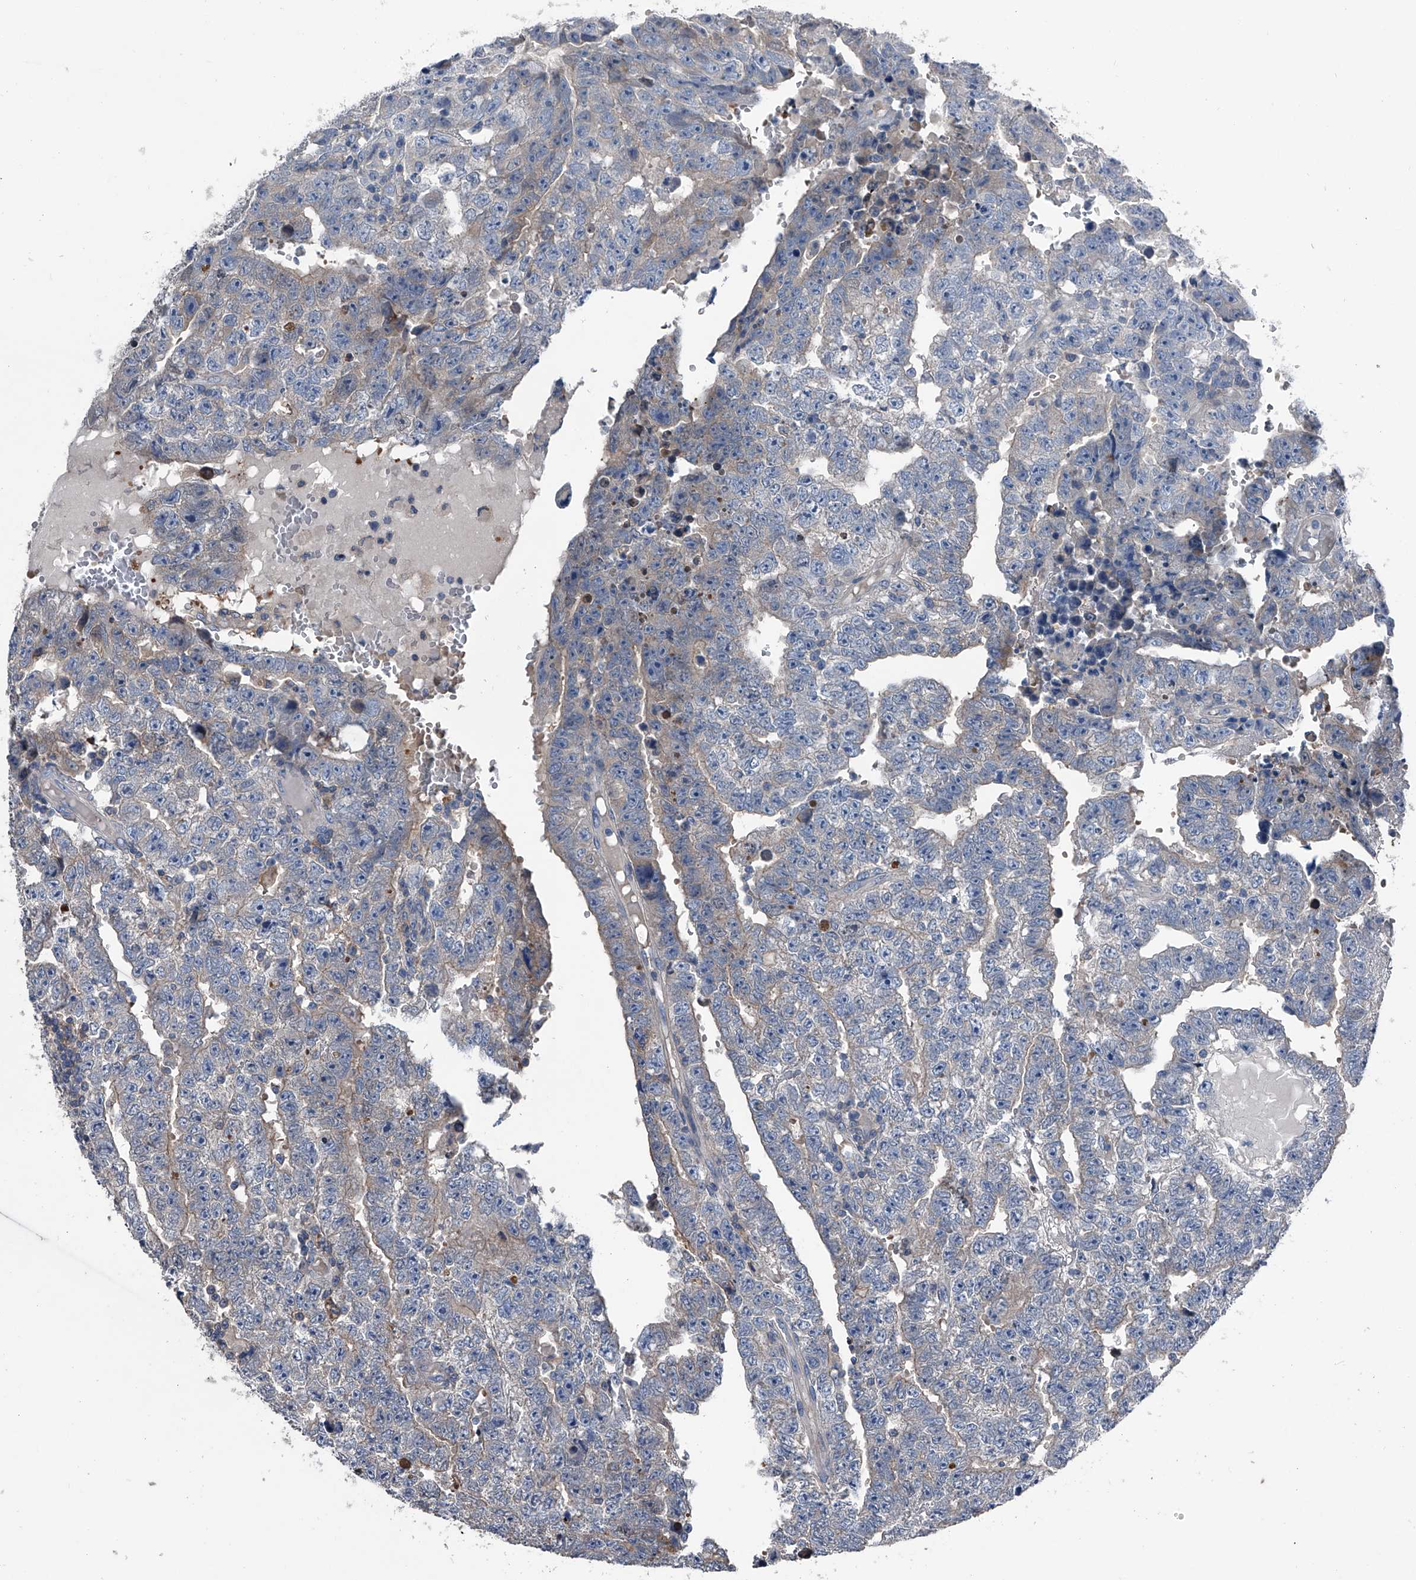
{"staining": {"intensity": "negative", "quantity": "none", "location": "none"}, "tissue": "testis cancer", "cell_type": "Tumor cells", "image_type": "cancer", "snomed": [{"axis": "morphology", "description": "Carcinoma, Embryonal, NOS"}, {"axis": "topography", "description": "Testis"}], "caption": "Photomicrograph shows no significant protein positivity in tumor cells of embryonal carcinoma (testis).", "gene": "KIF13A", "patient": {"sex": "male", "age": 25}}